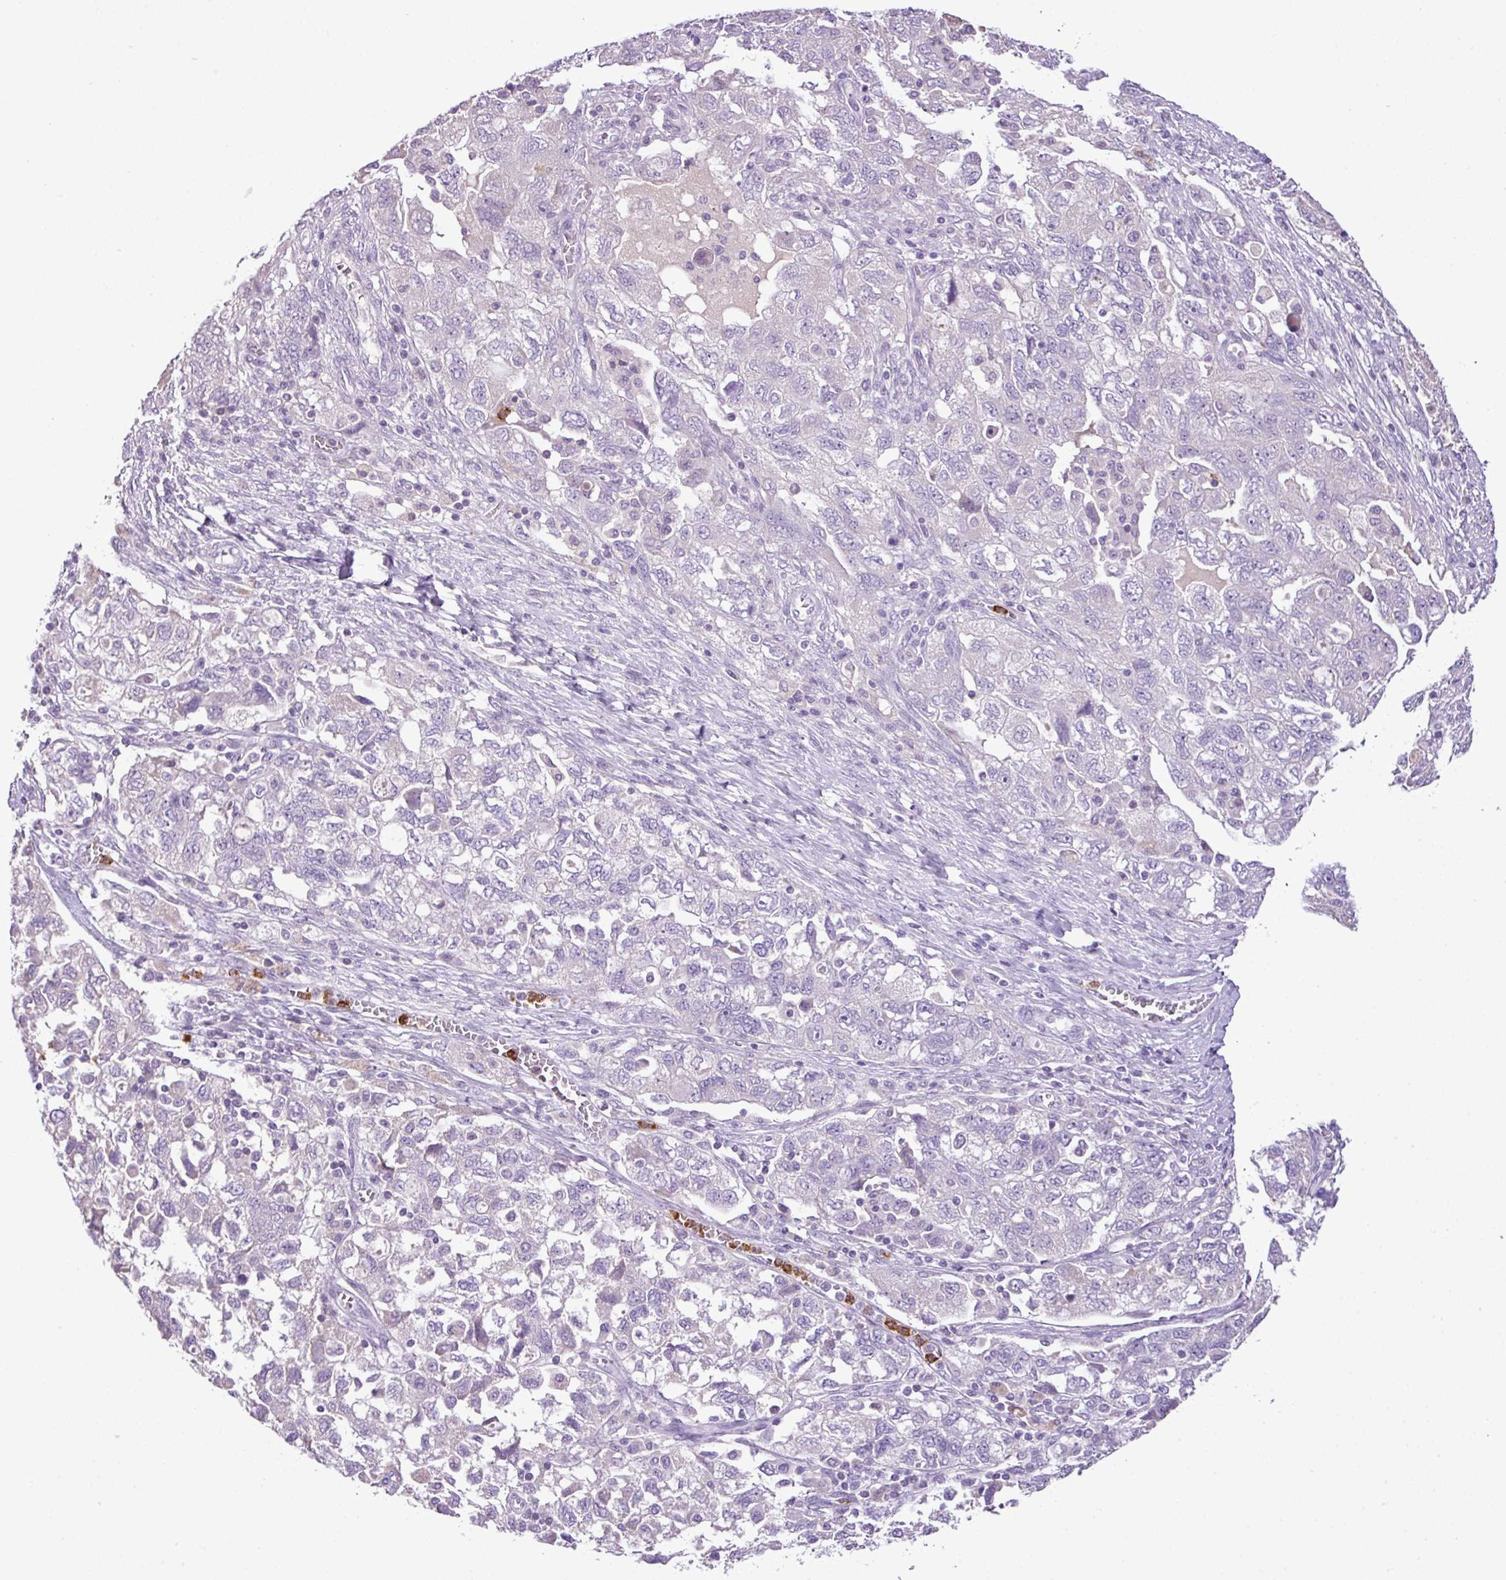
{"staining": {"intensity": "negative", "quantity": "none", "location": "none"}, "tissue": "ovarian cancer", "cell_type": "Tumor cells", "image_type": "cancer", "snomed": [{"axis": "morphology", "description": "Carcinoma, NOS"}, {"axis": "morphology", "description": "Cystadenocarcinoma, serous, NOS"}, {"axis": "topography", "description": "Ovary"}], "caption": "This micrograph is of ovarian cancer (carcinoma) stained with immunohistochemistry to label a protein in brown with the nuclei are counter-stained blue. There is no expression in tumor cells.", "gene": "HTR3E", "patient": {"sex": "female", "age": 69}}